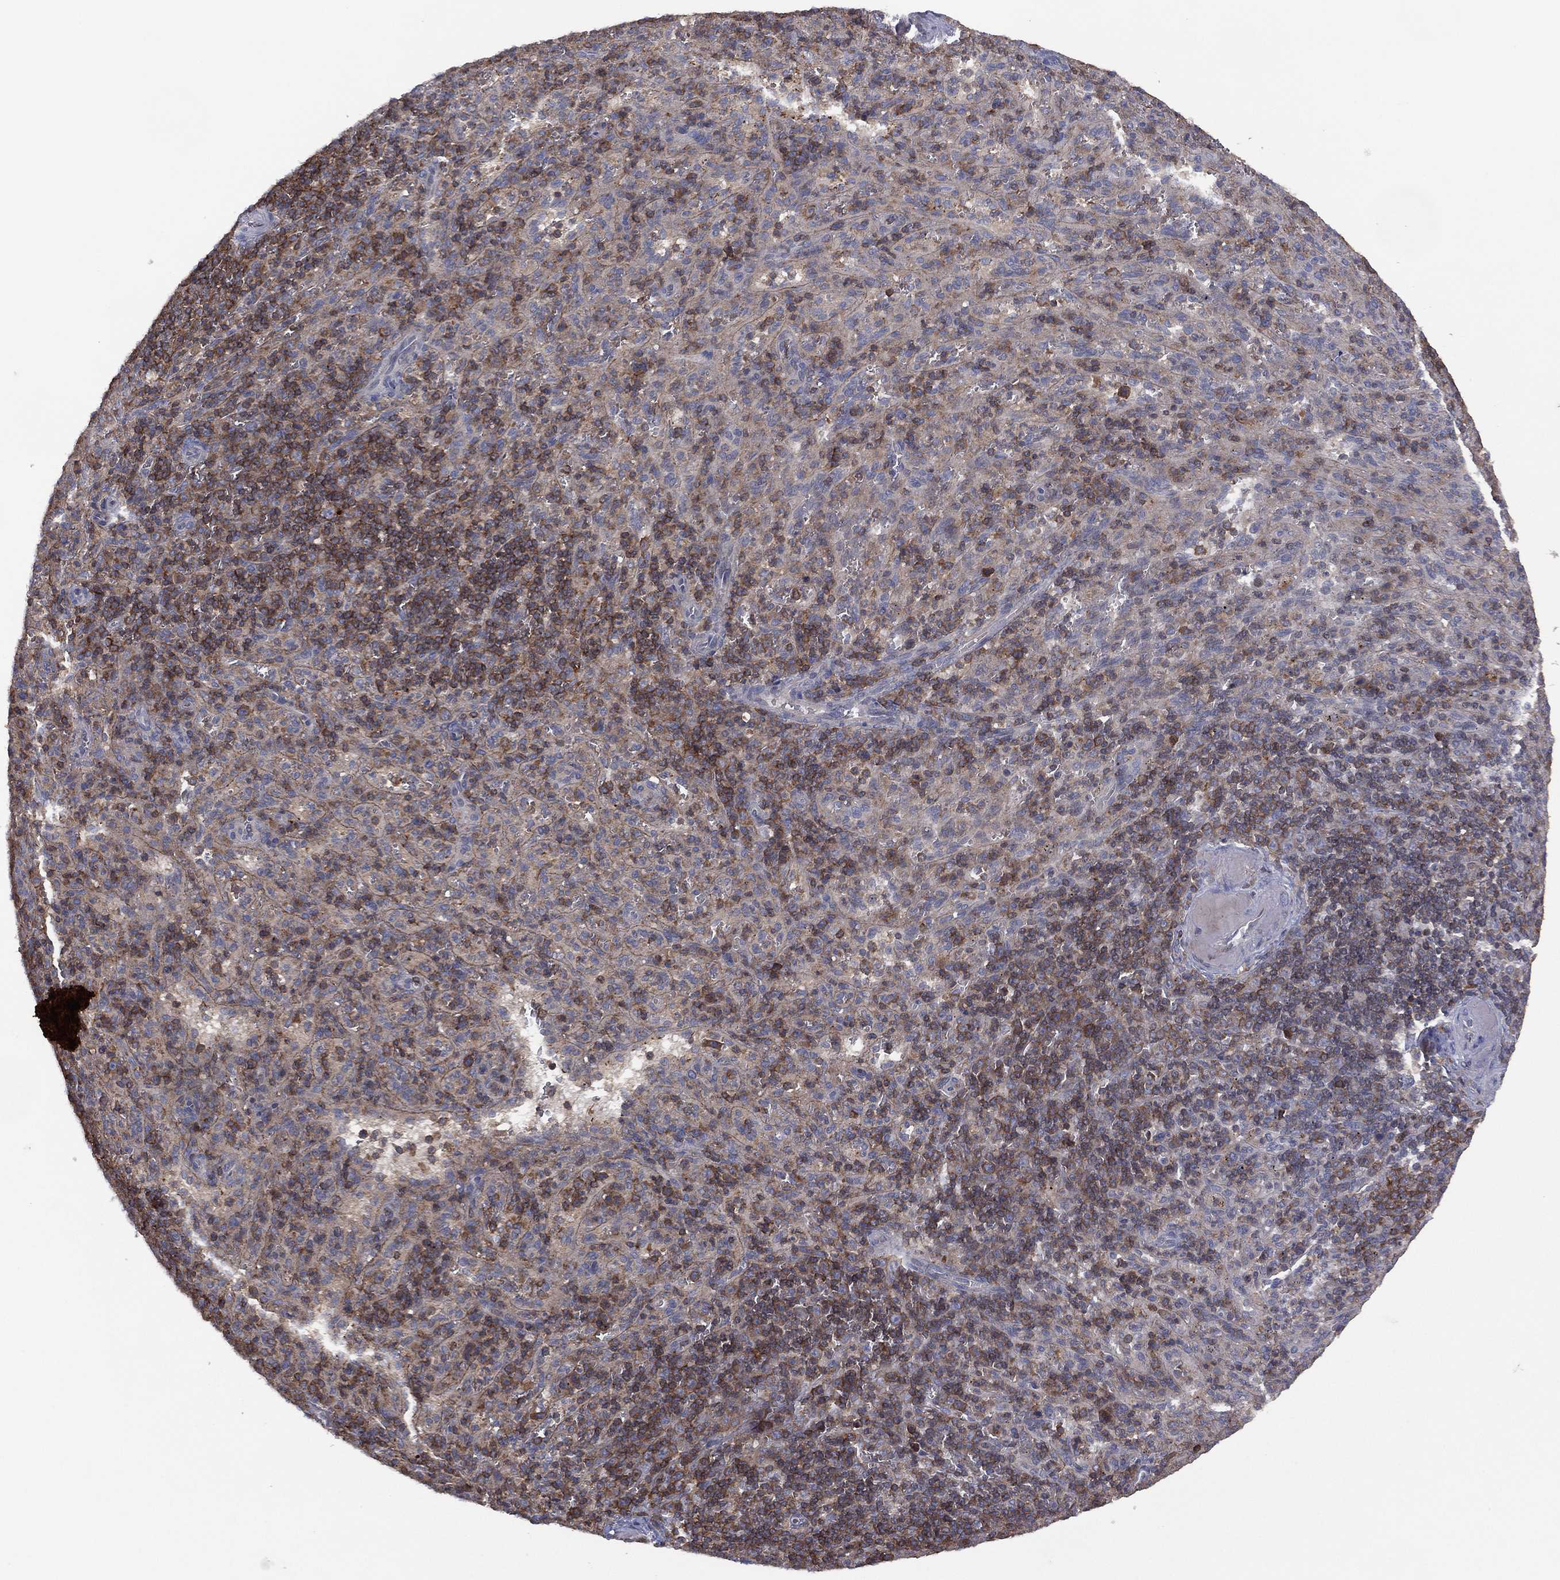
{"staining": {"intensity": "moderate", "quantity": "<25%", "location": "cytoplasmic/membranous"}, "tissue": "spleen", "cell_type": "Cells in red pulp", "image_type": "normal", "snomed": [{"axis": "morphology", "description": "Normal tissue, NOS"}, {"axis": "topography", "description": "Spleen"}], "caption": "Spleen stained with IHC displays moderate cytoplasmic/membranous expression in approximately <25% of cells in red pulp.", "gene": "DOCK8", "patient": {"sex": "male", "age": 57}}